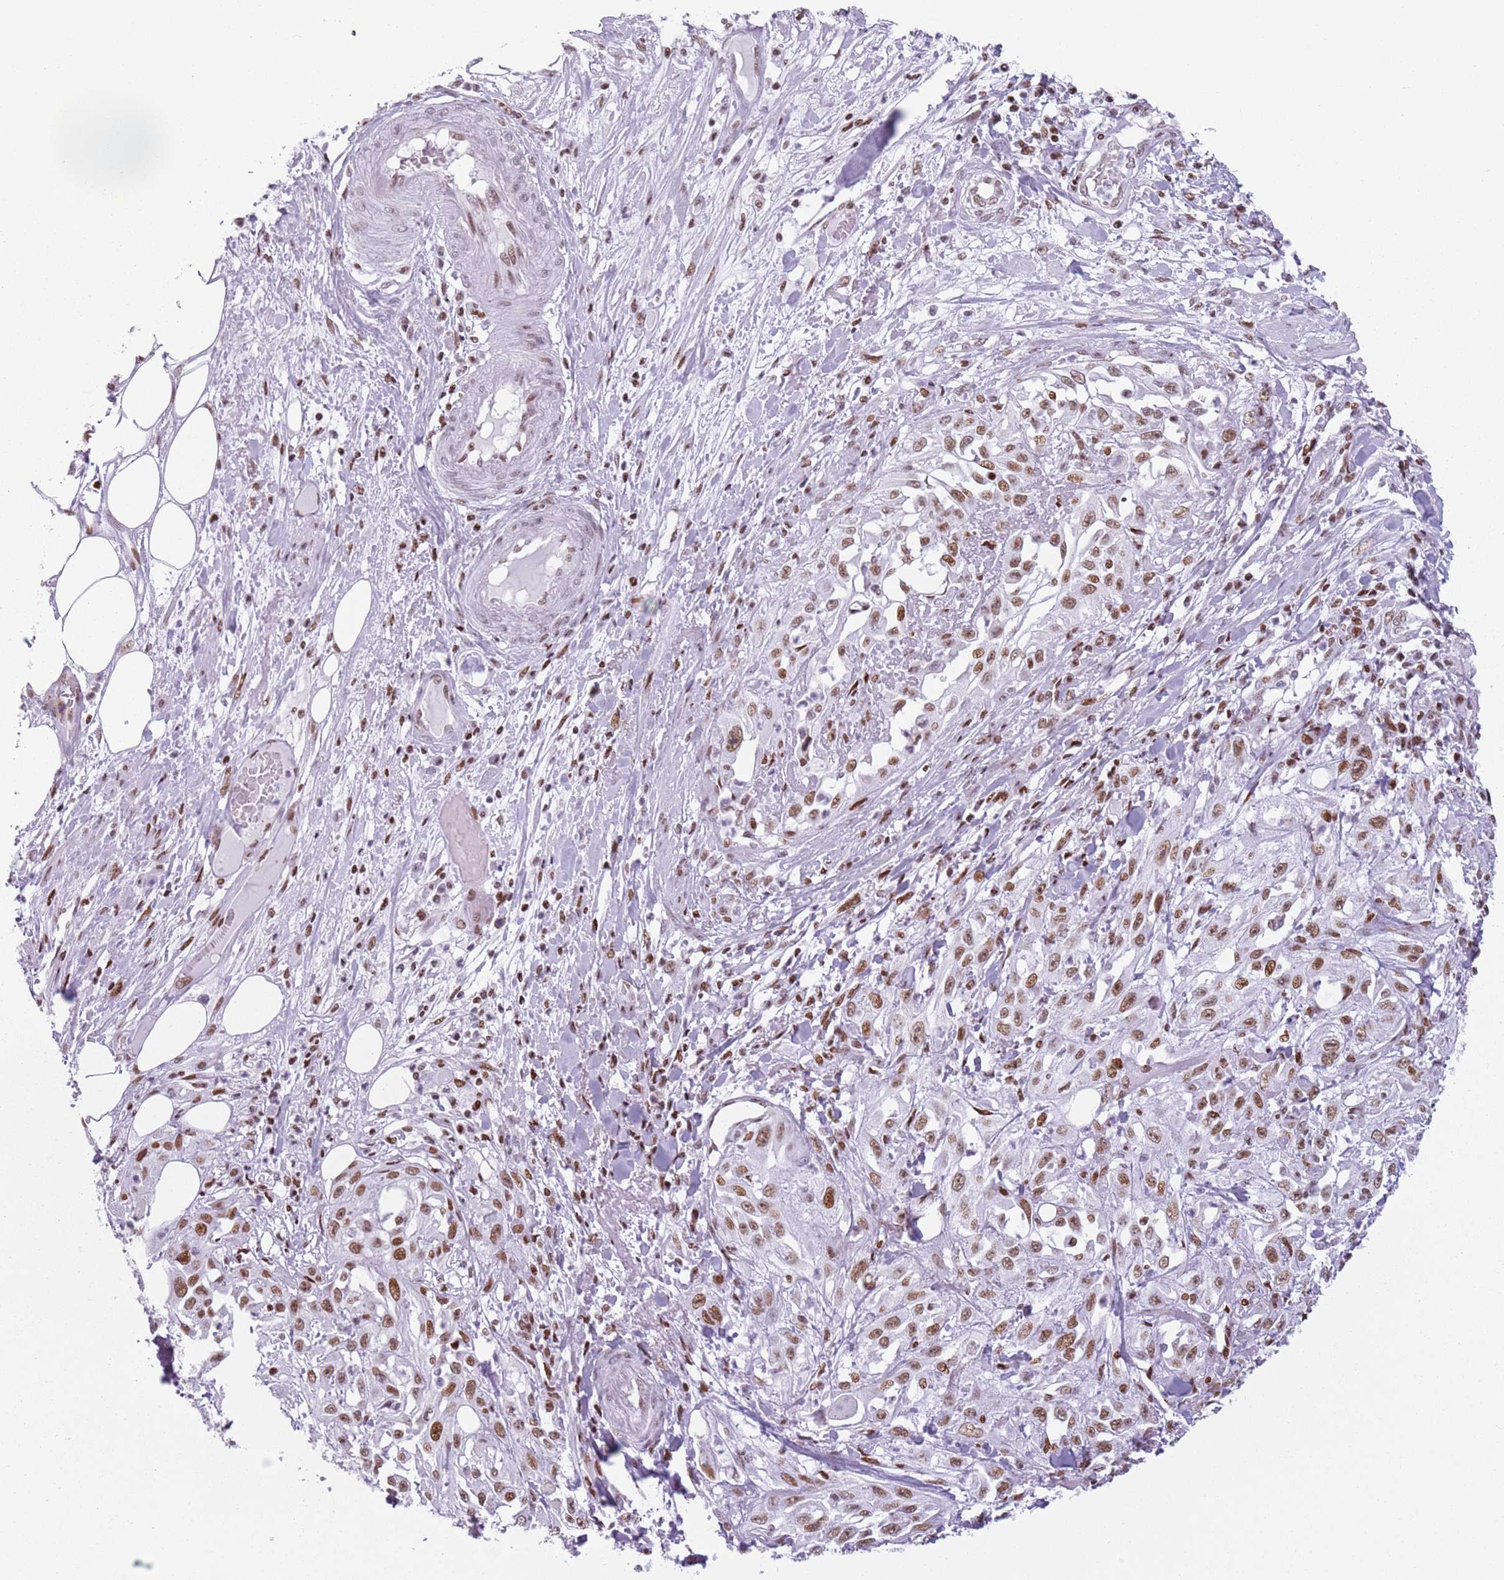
{"staining": {"intensity": "moderate", "quantity": ">75%", "location": "nuclear"}, "tissue": "skin cancer", "cell_type": "Tumor cells", "image_type": "cancer", "snomed": [{"axis": "morphology", "description": "Squamous cell carcinoma, NOS"}, {"axis": "morphology", "description": "Squamous cell carcinoma, metastatic, NOS"}, {"axis": "topography", "description": "Skin"}, {"axis": "topography", "description": "Lymph node"}], "caption": "IHC micrograph of skin cancer (squamous cell carcinoma) stained for a protein (brown), which reveals medium levels of moderate nuclear expression in approximately >75% of tumor cells.", "gene": "FAM104B", "patient": {"sex": "male", "age": 75}}